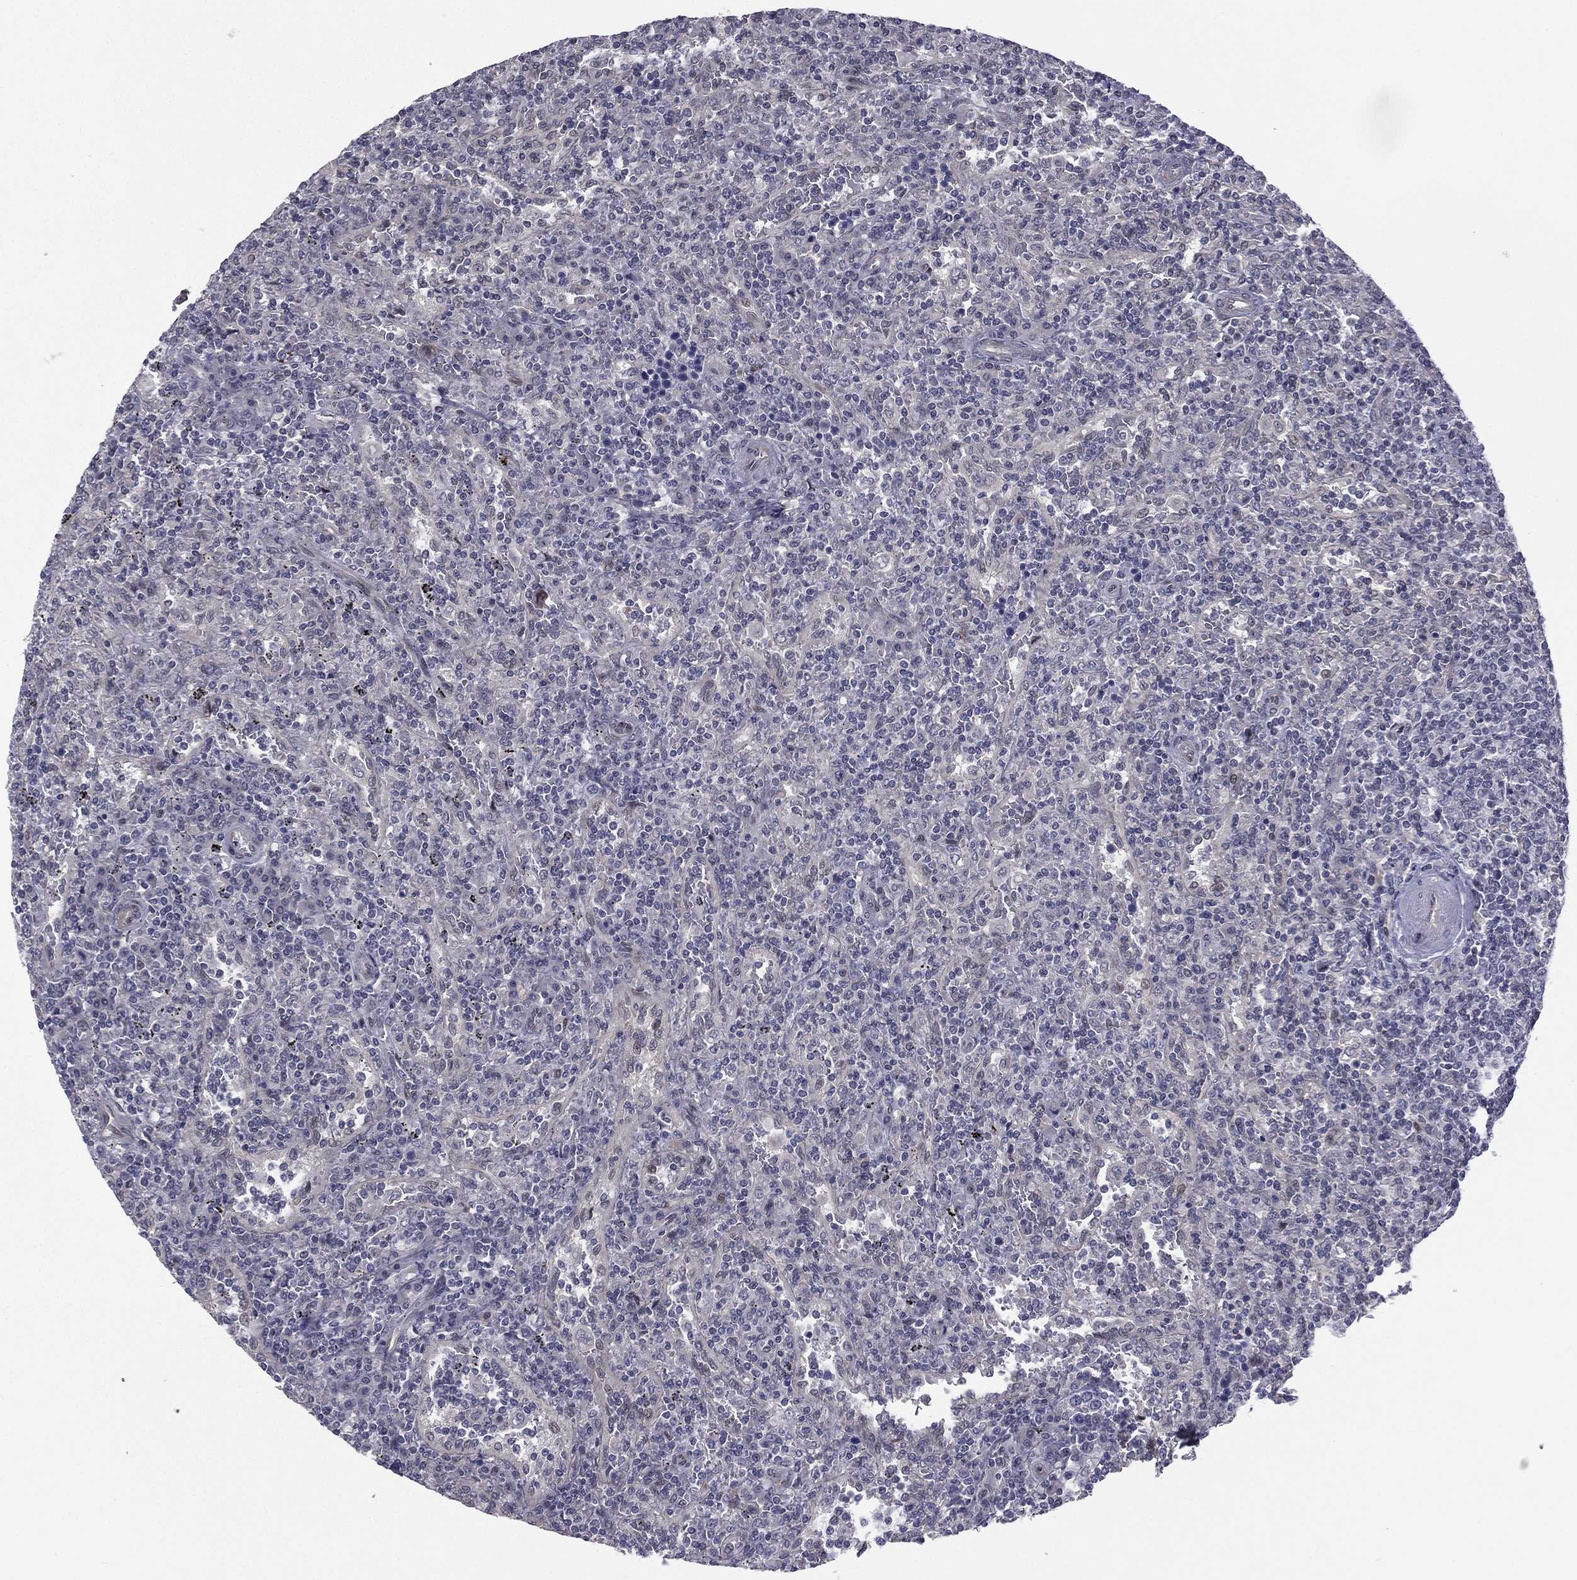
{"staining": {"intensity": "negative", "quantity": "none", "location": "none"}, "tissue": "lymphoma", "cell_type": "Tumor cells", "image_type": "cancer", "snomed": [{"axis": "morphology", "description": "Malignant lymphoma, non-Hodgkin's type, Low grade"}, {"axis": "topography", "description": "Spleen"}], "caption": "IHC micrograph of human malignant lymphoma, non-Hodgkin's type (low-grade) stained for a protein (brown), which reveals no positivity in tumor cells.", "gene": "ACTRT2", "patient": {"sex": "male", "age": 62}}